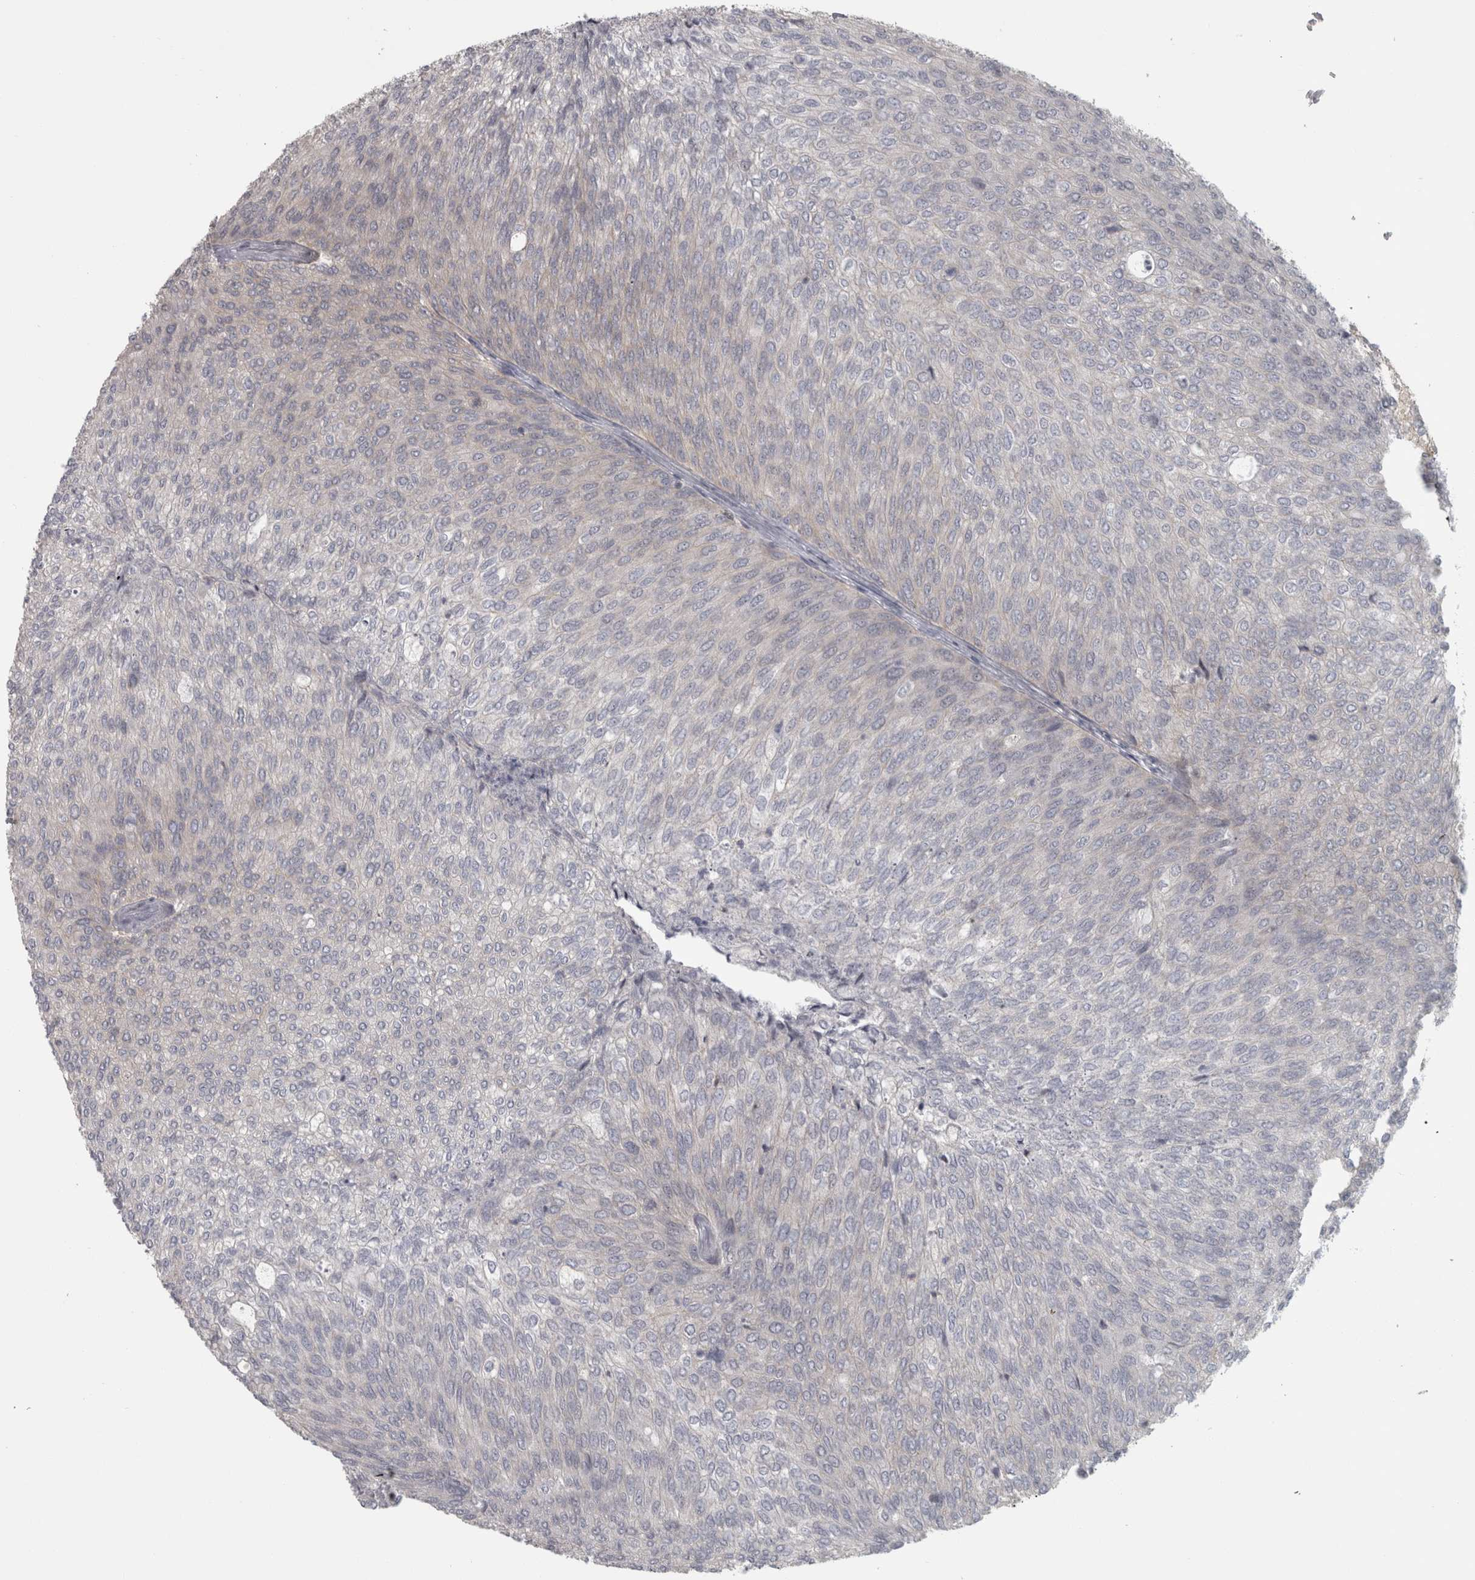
{"staining": {"intensity": "weak", "quantity": "<25%", "location": "cytoplasmic/membranous"}, "tissue": "urothelial cancer", "cell_type": "Tumor cells", "image_type": "cancer", "snomed": [{"axis": "morphology", "description": "Urothelial carcinoma, Low grade"}, {"axis": "topography", "description": "Urinary bladder"}], "caption": "Tumor cells show no significant staining in urothelial carcinoma (low-grade).", "gene": "PPP1R12B", "patient": {"sex": "female", "age": 79}}